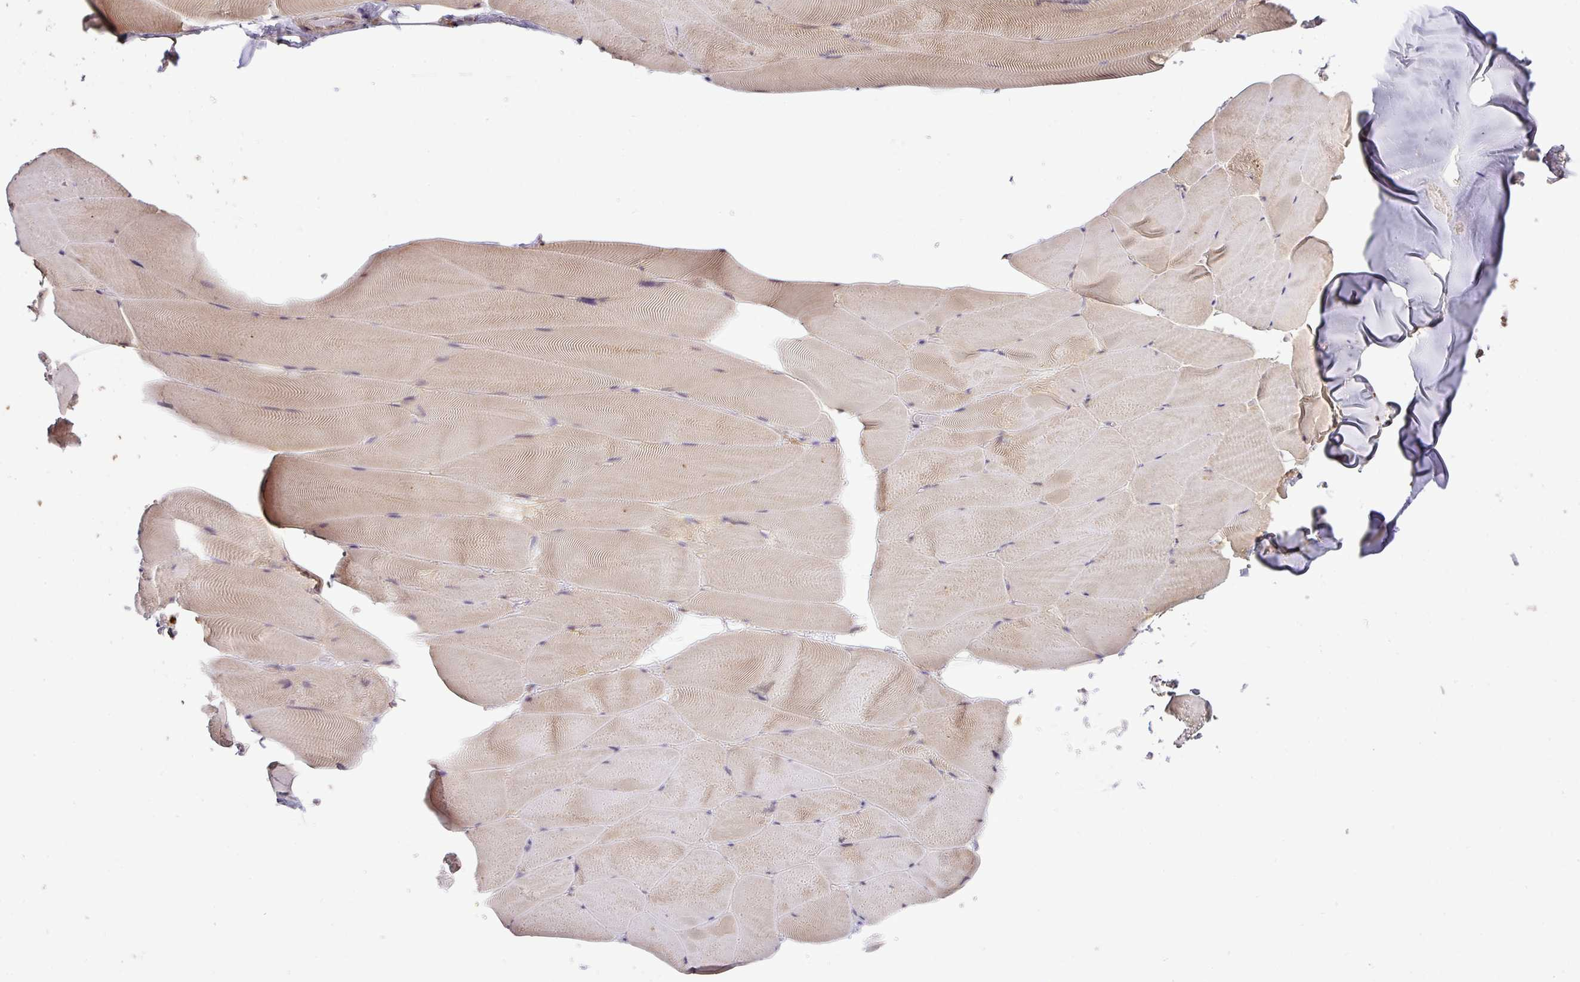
{"staining": {"intensity": "moderate", "quantity": "25%-75%", "location": "cytoplasmic/membranous"}, "tissue": "skeletal muscle", "cell_type": "Myocytes", "image_type": "normal", "snomed": [{"axis": "morphology", "description": "Normal tissue, NOS"}, {"axis": "topography", "description": "Skeletal muscle"}], "caption": "The photomicrograph exhibits staining of benign skeletal muscle, revealing moderate cytoplasmic/membranous protein positivity (brown color) within myocytes. The protein is shown in brown color, while the nuclei are stained blue.", "gene": "GCNT7", "patient": {"sex": "female", "age": 64}}